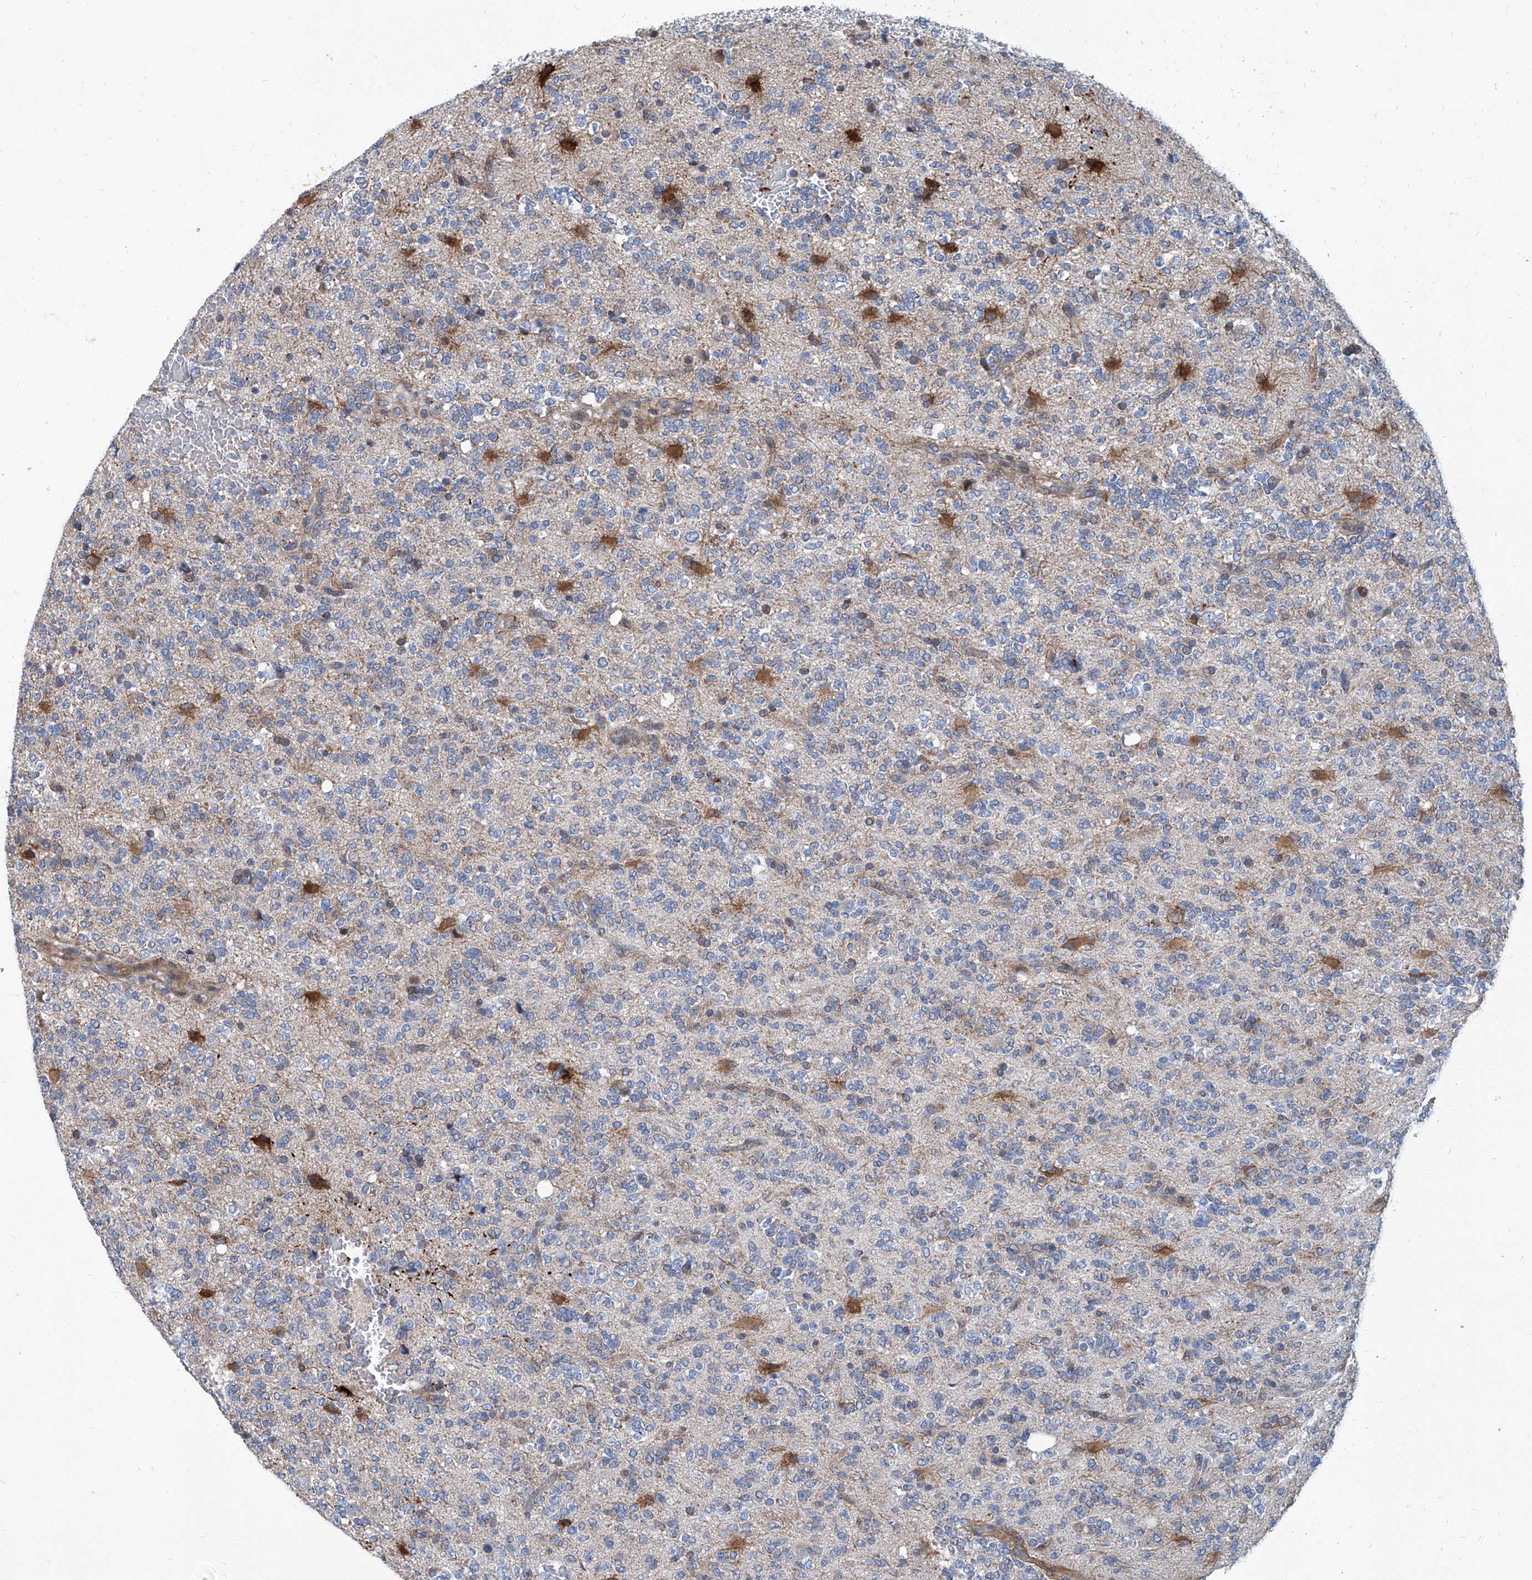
{"staining": {"intensity": "negative", "quantity": "none", "location": "none"}, "tissue": "glioma", "cell_type": "Tumor cells", "image_type": "cancer", "snomed": [{"axis": "morphology", "description": "Glioma, malignant, High grade"}, {"axis": "topography", "description": "Brain"}], "caption": "A photomicrograph of glioma stained for a protein reveals no brown staining in tumor cells.", "gene": "USP48", "patient": {"sex": "female", "age": 62}}